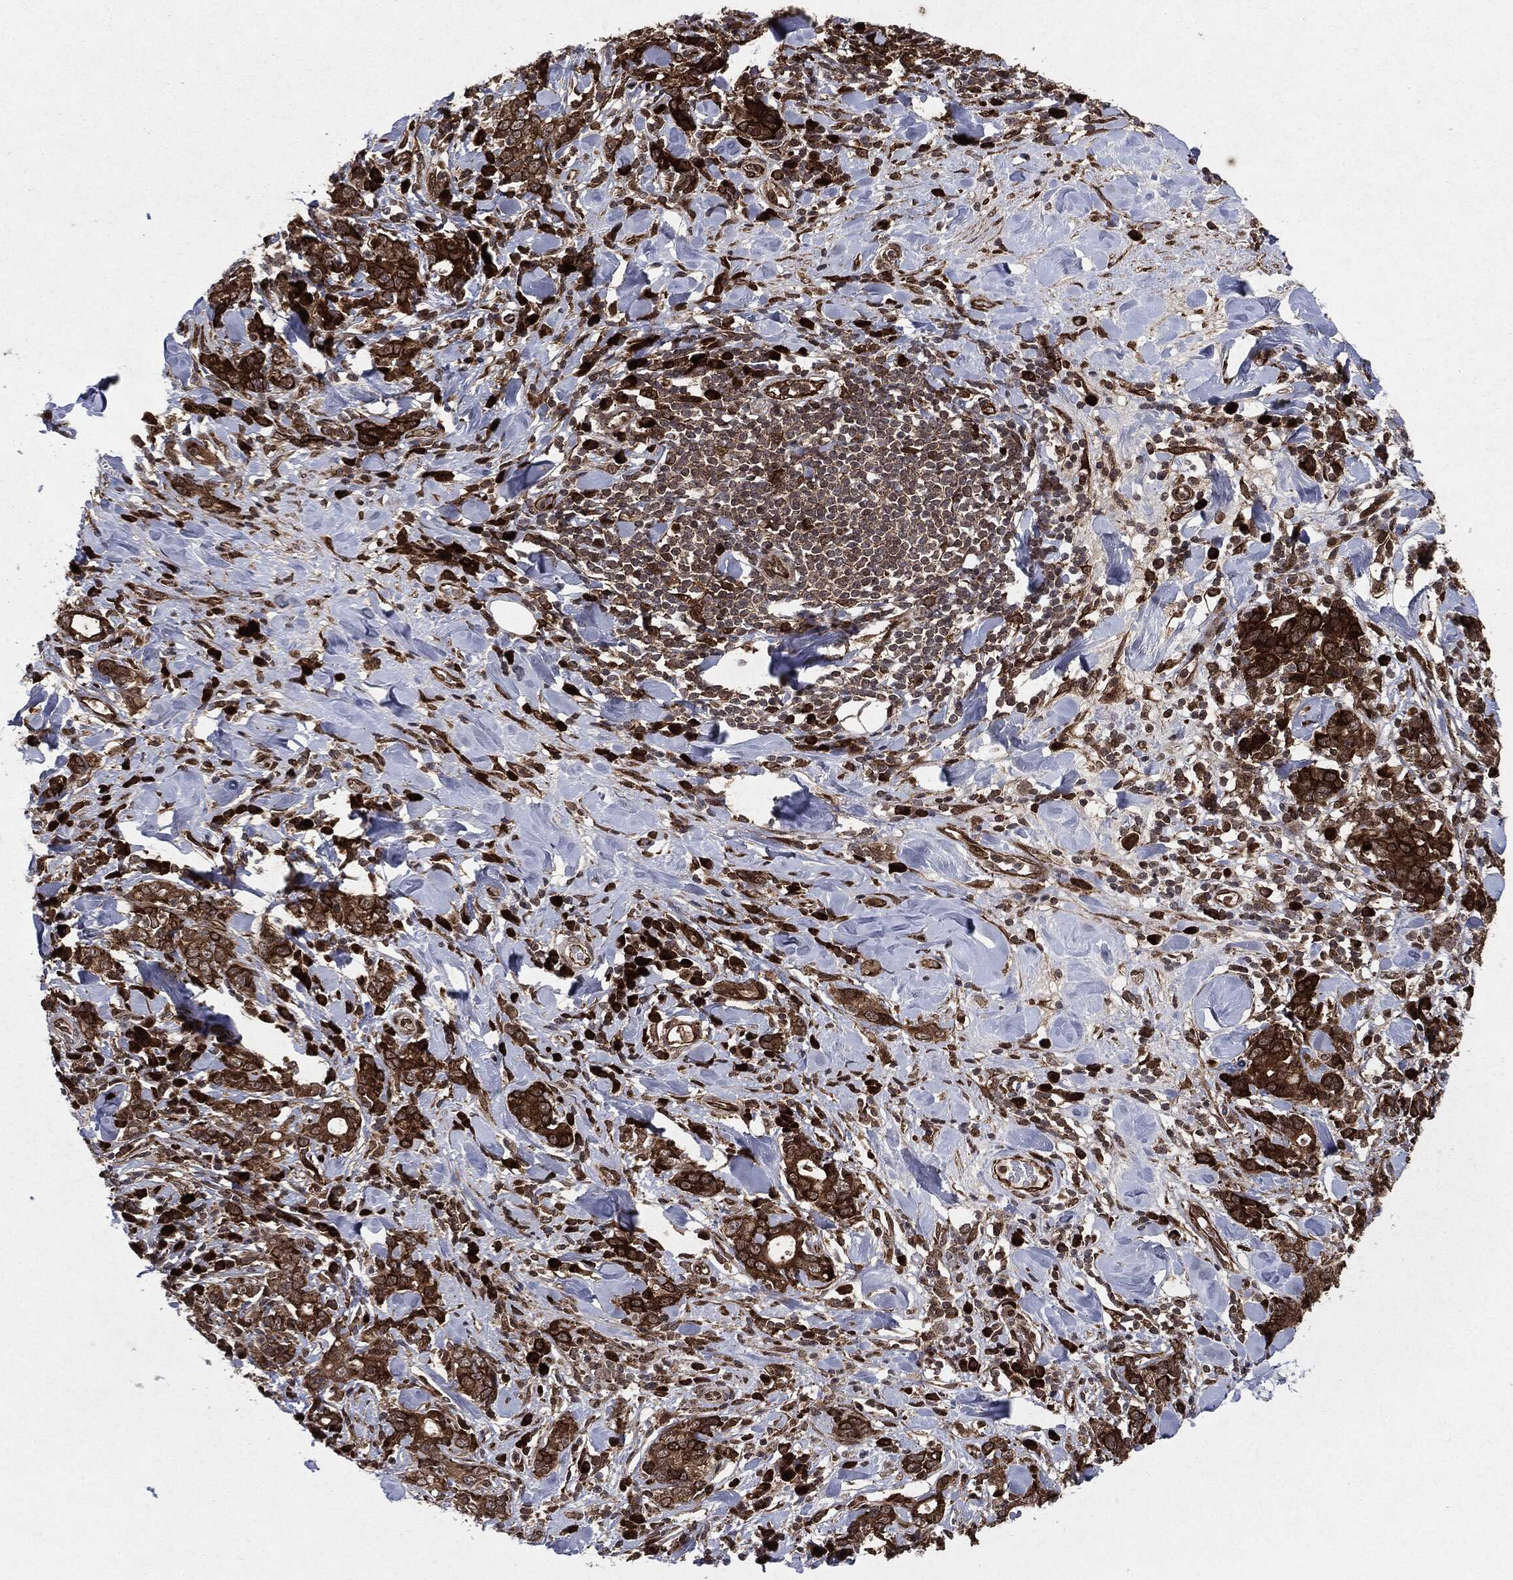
{"staining": {"intensity": "strong", "quantity": ">75%", "location": "cytoplasmic/membranous"}, "tissue": "stomach cancer", "cell_type": "Tumor cells", "image_type": "cancer", "snomed": [{"axis": "morphology", "description": "Adenocarcinoma, NOS"}, {"axis": "topography", "description": "Stomach"}], "caption": "Immunohistochemical staining of stomach adenocarcinoma demonstrates high levels of strong cytoplasmic/membranous protein staining in about >75% of tumor cells. The staining was performed using DAB, with brown indicating positive protein expression. Nuclei are stained blue with hematoxylin.", "gene": "OTUB1", "patient": {"sex": "male", "age": 79}}